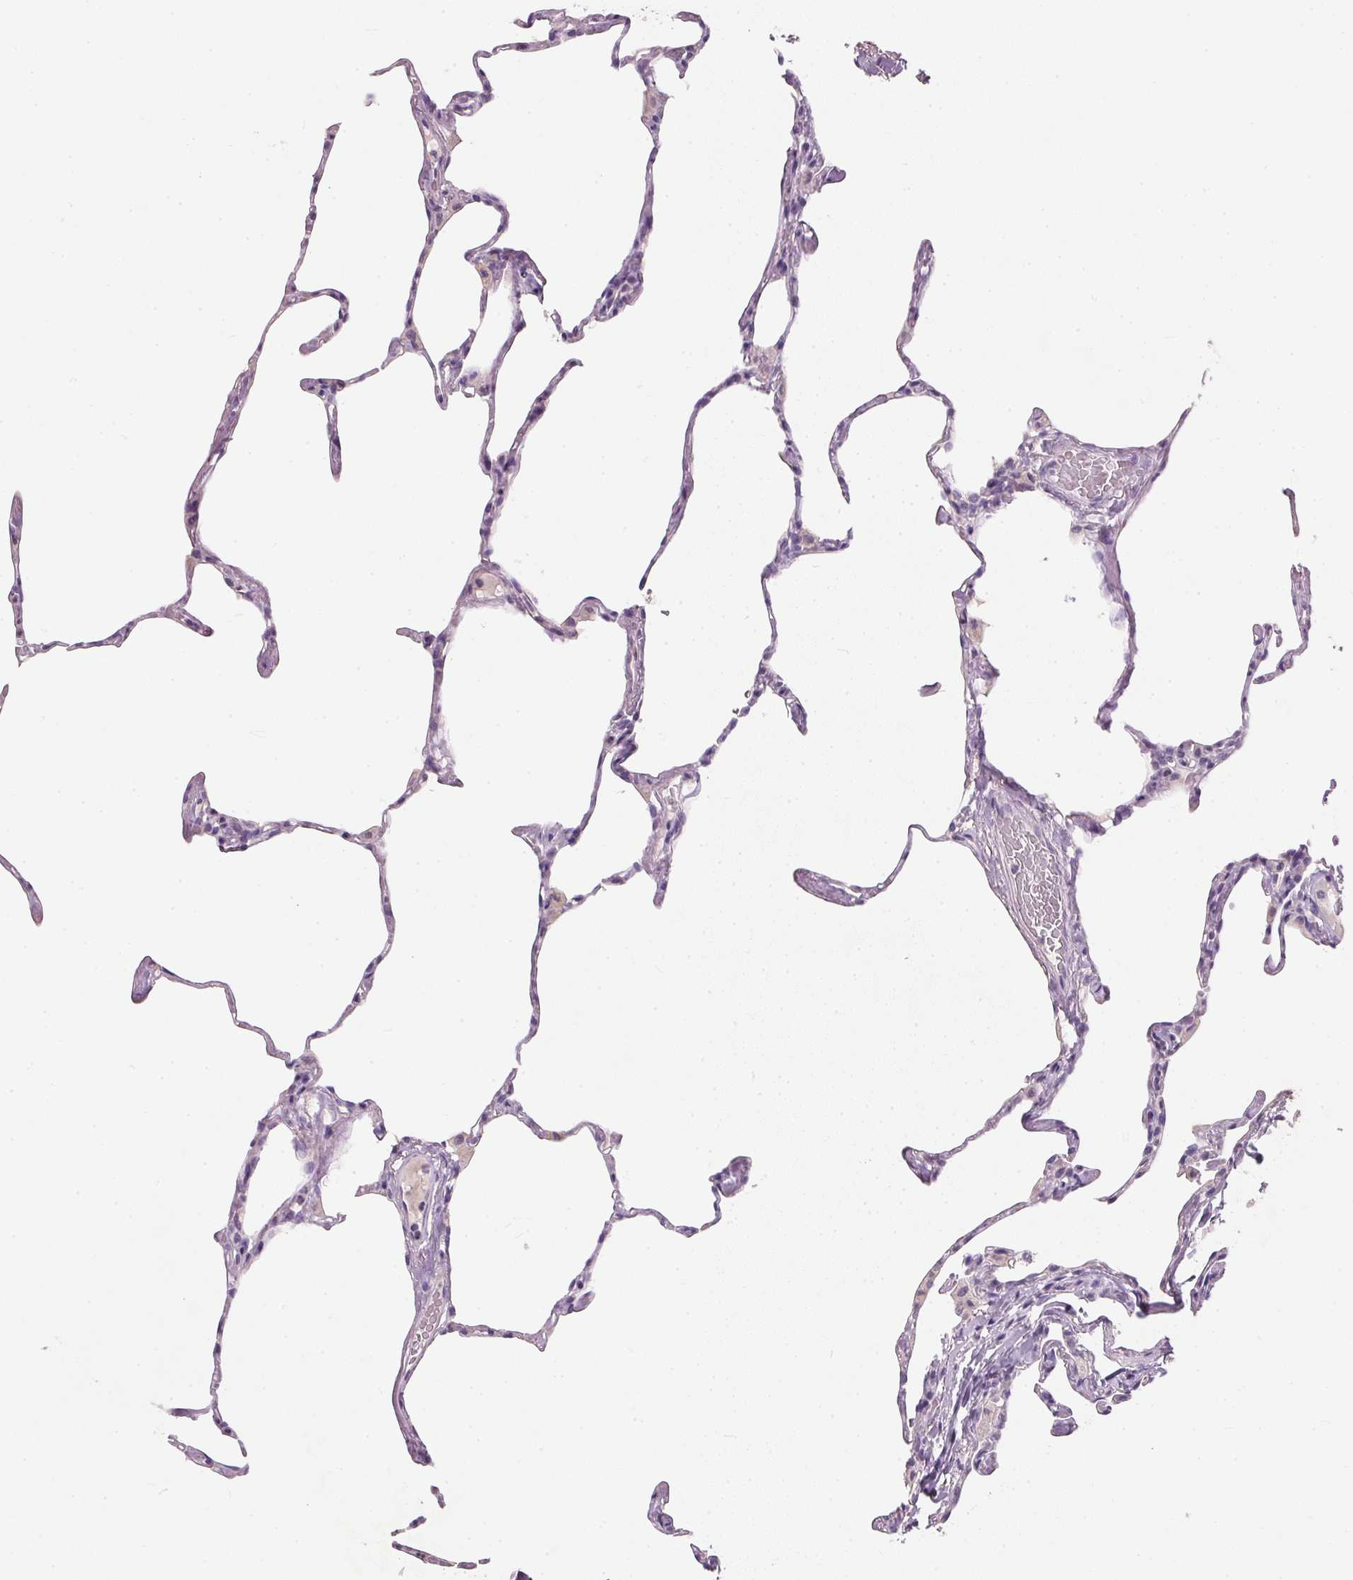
{"staining": {"intensity": "negative", "quantity": "none", "location": "none"}, "tissue": "lung", "cell_type": "Alveolar cells", "image_type": "normal", "snomed": [{"axis": "morphology", "description": "Normal tissue, NOS"}, {"axis": "topography", "description": "Lung"}], "caption": "This is a photomicrograph of IHC staining of benign lung, which shows no staining in alveolar cells. (Brightfield microscopy of DAB IHC at high magnification).", "gene": "HSD17B1", "patient": {"sex": "male", "age": 65}}